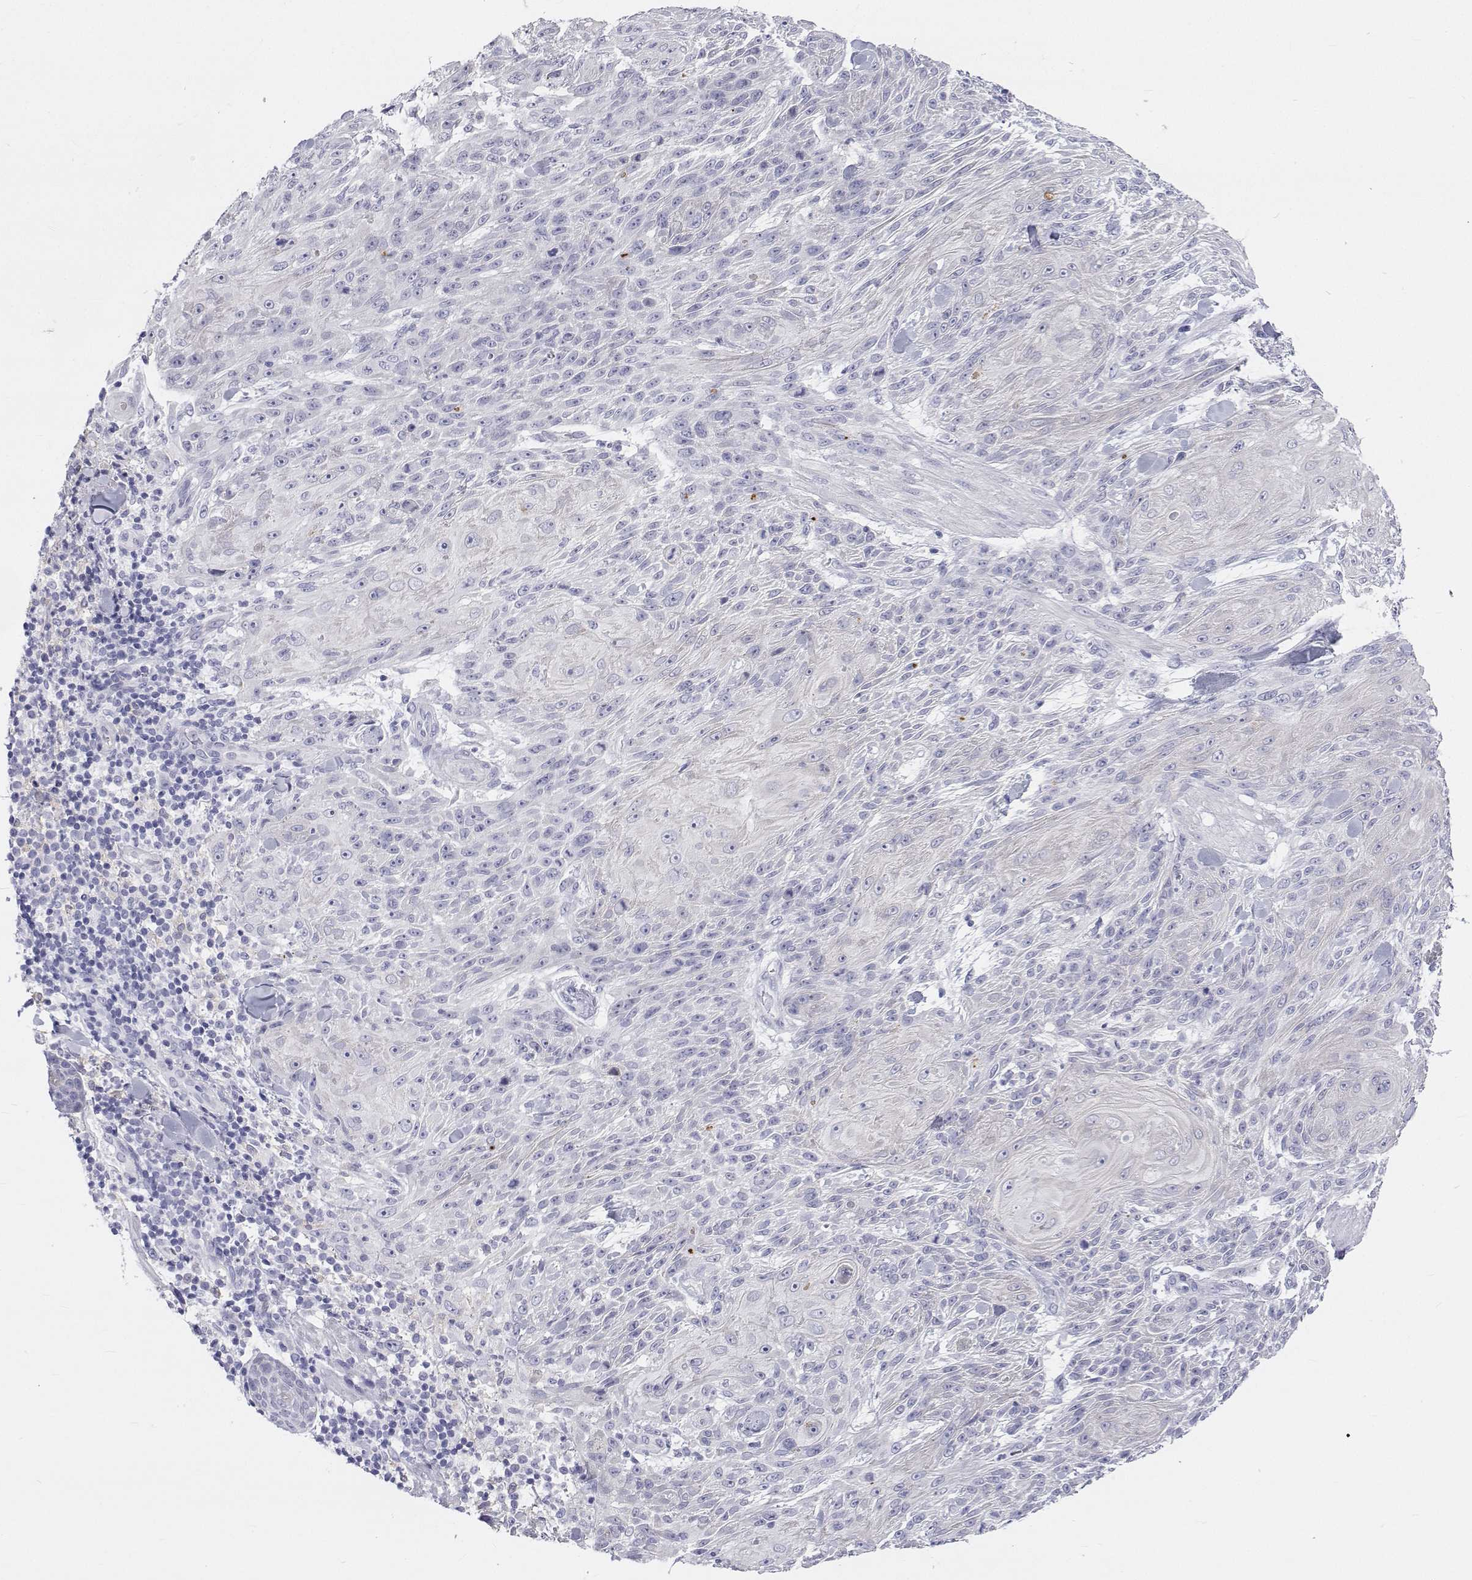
{"staining": {"intensity": "negative", "quantity": "none", "location": "none"}, "tissue": "skin cancer", "cell_type": "Tumor cells", "image_type": "cancer", "snomed": [{"axis": "morphology", "description": "Squamous cell carcinoma, NOS"}, {"axis": "topography", "description": "Skin"}], "caption": "Immunohistochemical staining of human skin cancer displays no significant staining in tumor cells. Brightfield microscopy of immunohistochemistry (IHC) stained with DAB (3,3'-diaminobenzidine) (brown) and hematoxylin (blue), captured at high magnification.", "gene": "TTN", "patient": {"sex": "male", "age": 88}}